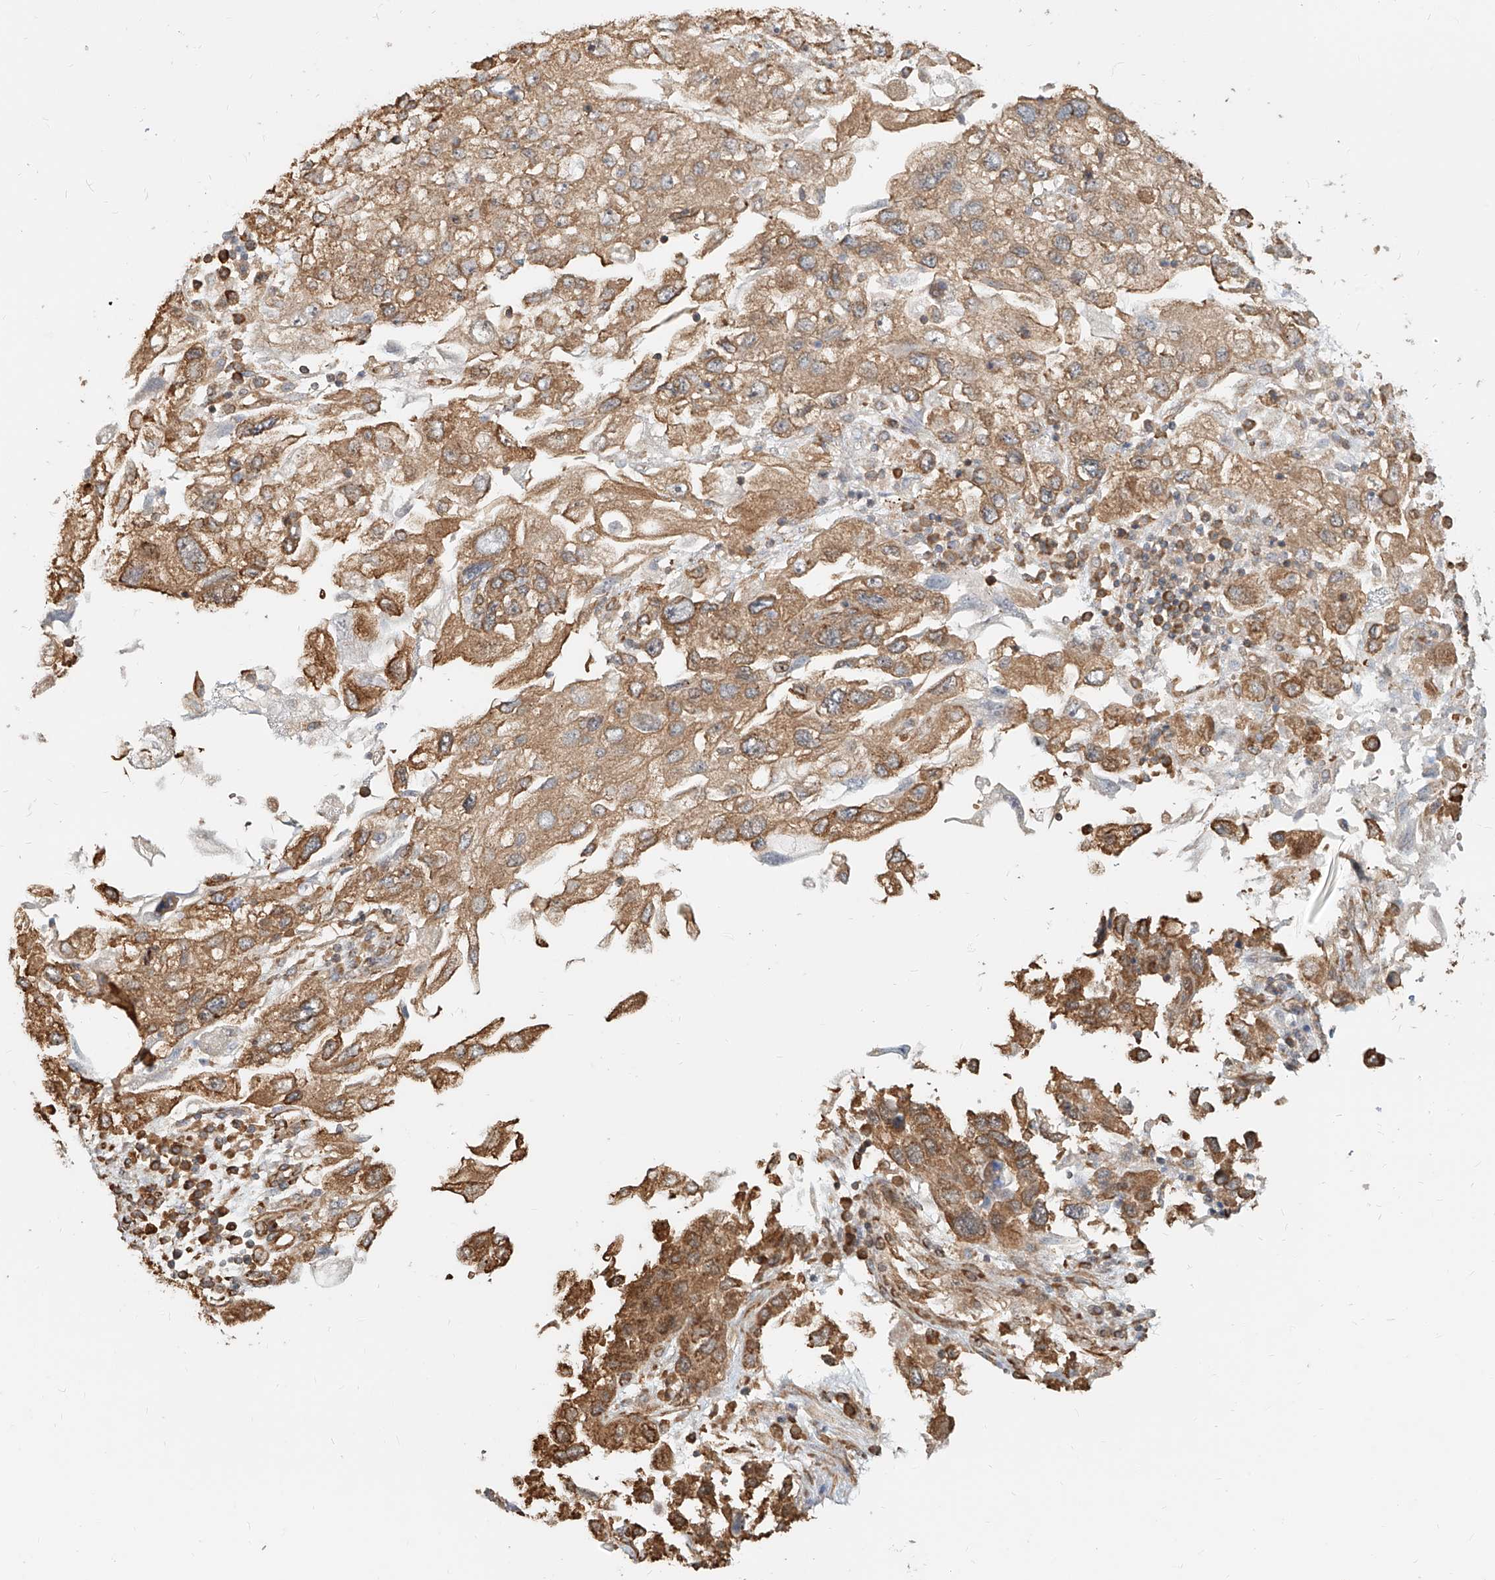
{"staining": {"intensity": "moderate", "quantity": ">75%", "location": "cytoplasmic/membranous"}, "tissue": "endometrial cancer", "cell_type": "Tumor cells", "image_type": "cancer", "snomed": [{"axis": "morphology", "description": "Adenocarcinoma, NOS"}, {"axis": "topography", "description": "Endometrium"}], "caption": "About >75% of tumor cells in adenocarcinoma (endometrial) reveal moderate cytoplasmic/membranous protein positivity as visualized by brown immunohistochemical staining.", "gene": "UBE2K", "patient": {"sex": "female", "age": 49}}